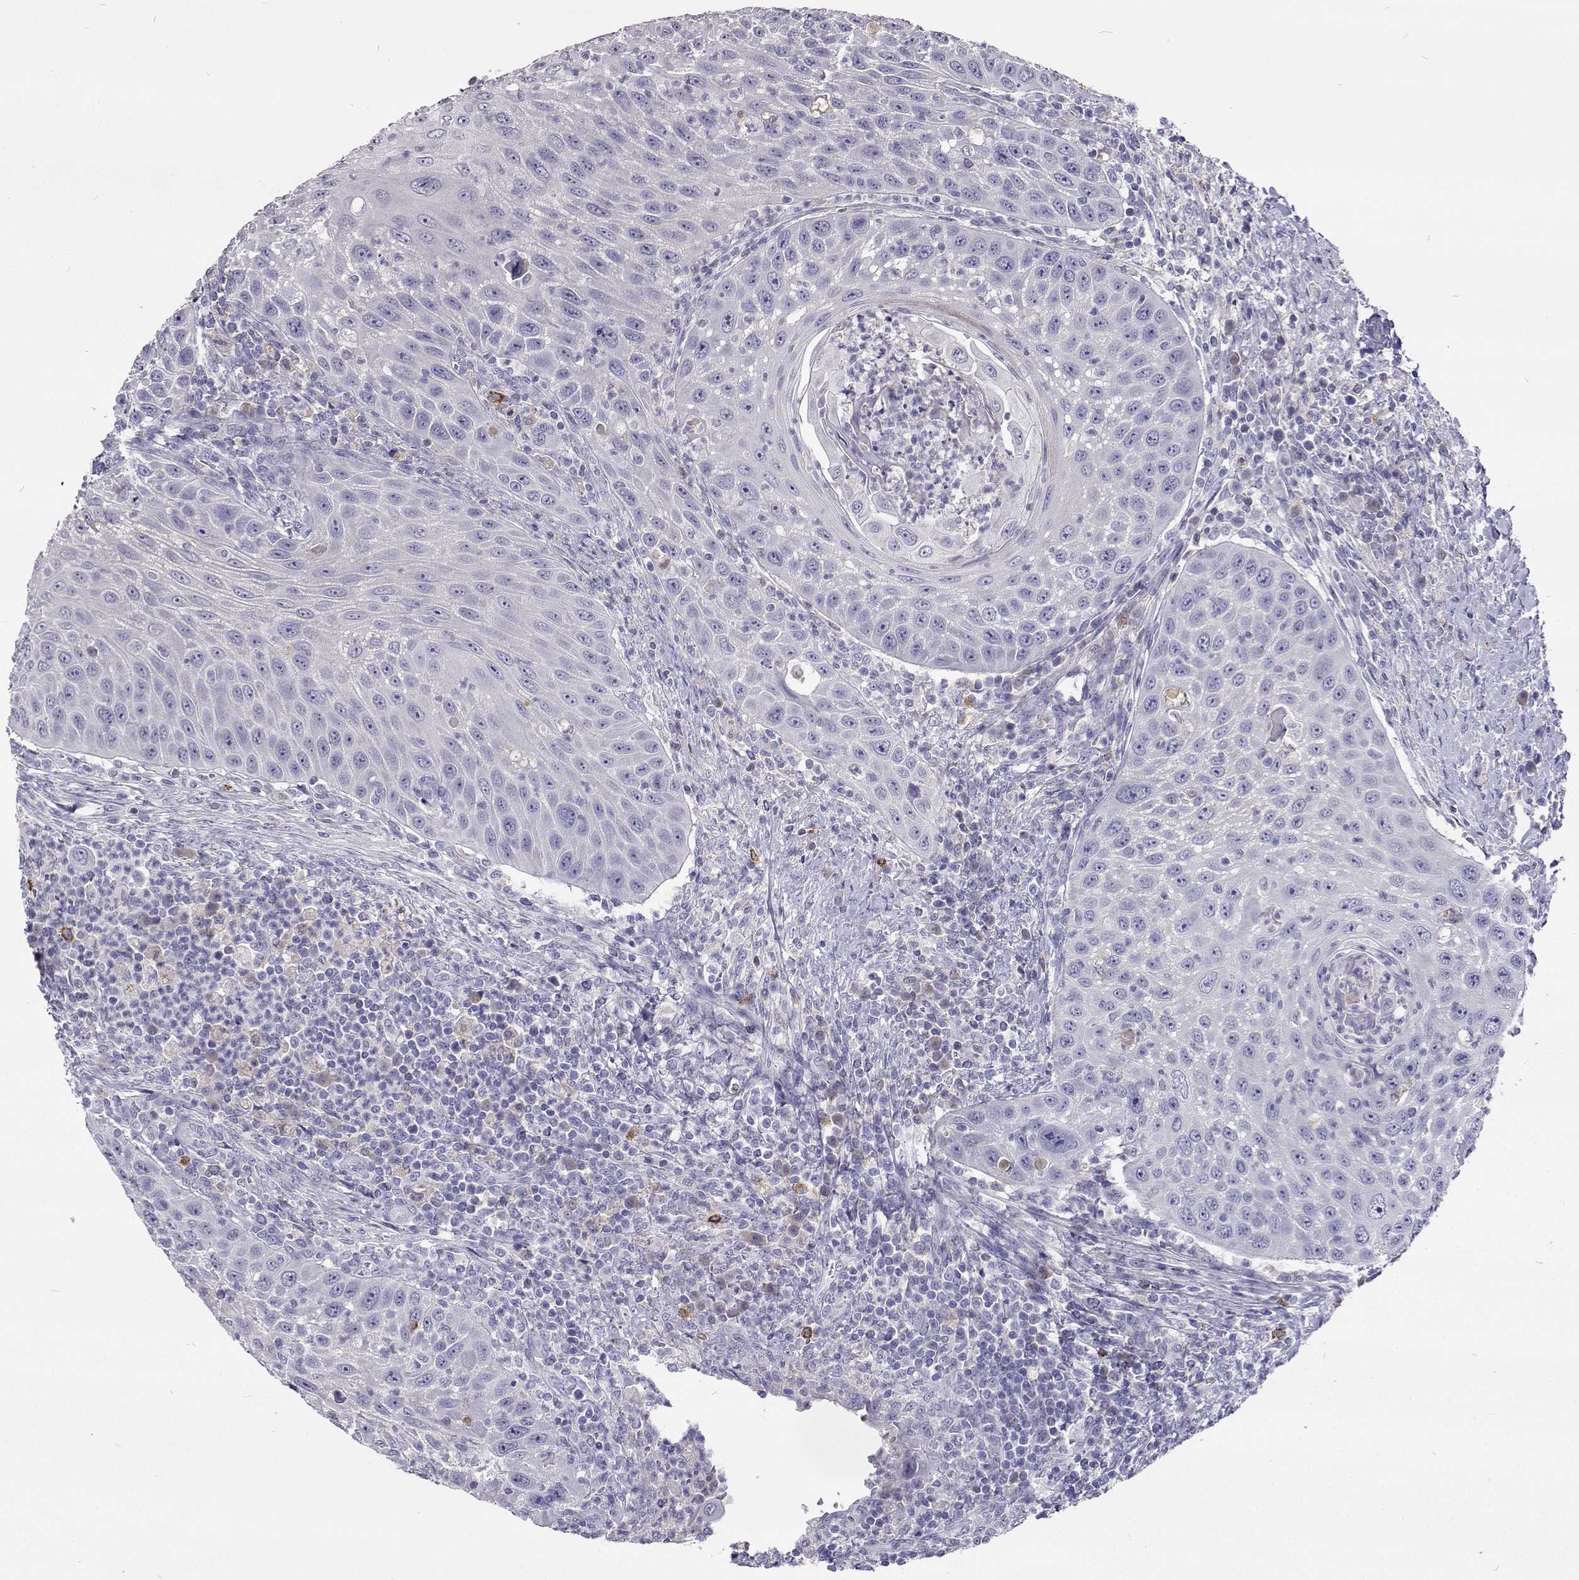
{"staining": {"intensity": "negative", "quantity": "none", "location": "none"}, "tissue": "head and neck cancer", "cell_type": "Tumor cells", "image_type": "cancer", "snomed": [{"axis": "morphology", "description": "Squamous cell carcinoma, NOS"}, {"axis": "topography", "description": "Head-Neck"}], "caption": "There is no significant expression in tumor cells of head and neck squamous cell carcinoma.", "gene": "CFAP44", "patient": {"sex": "male", "age": 69}}